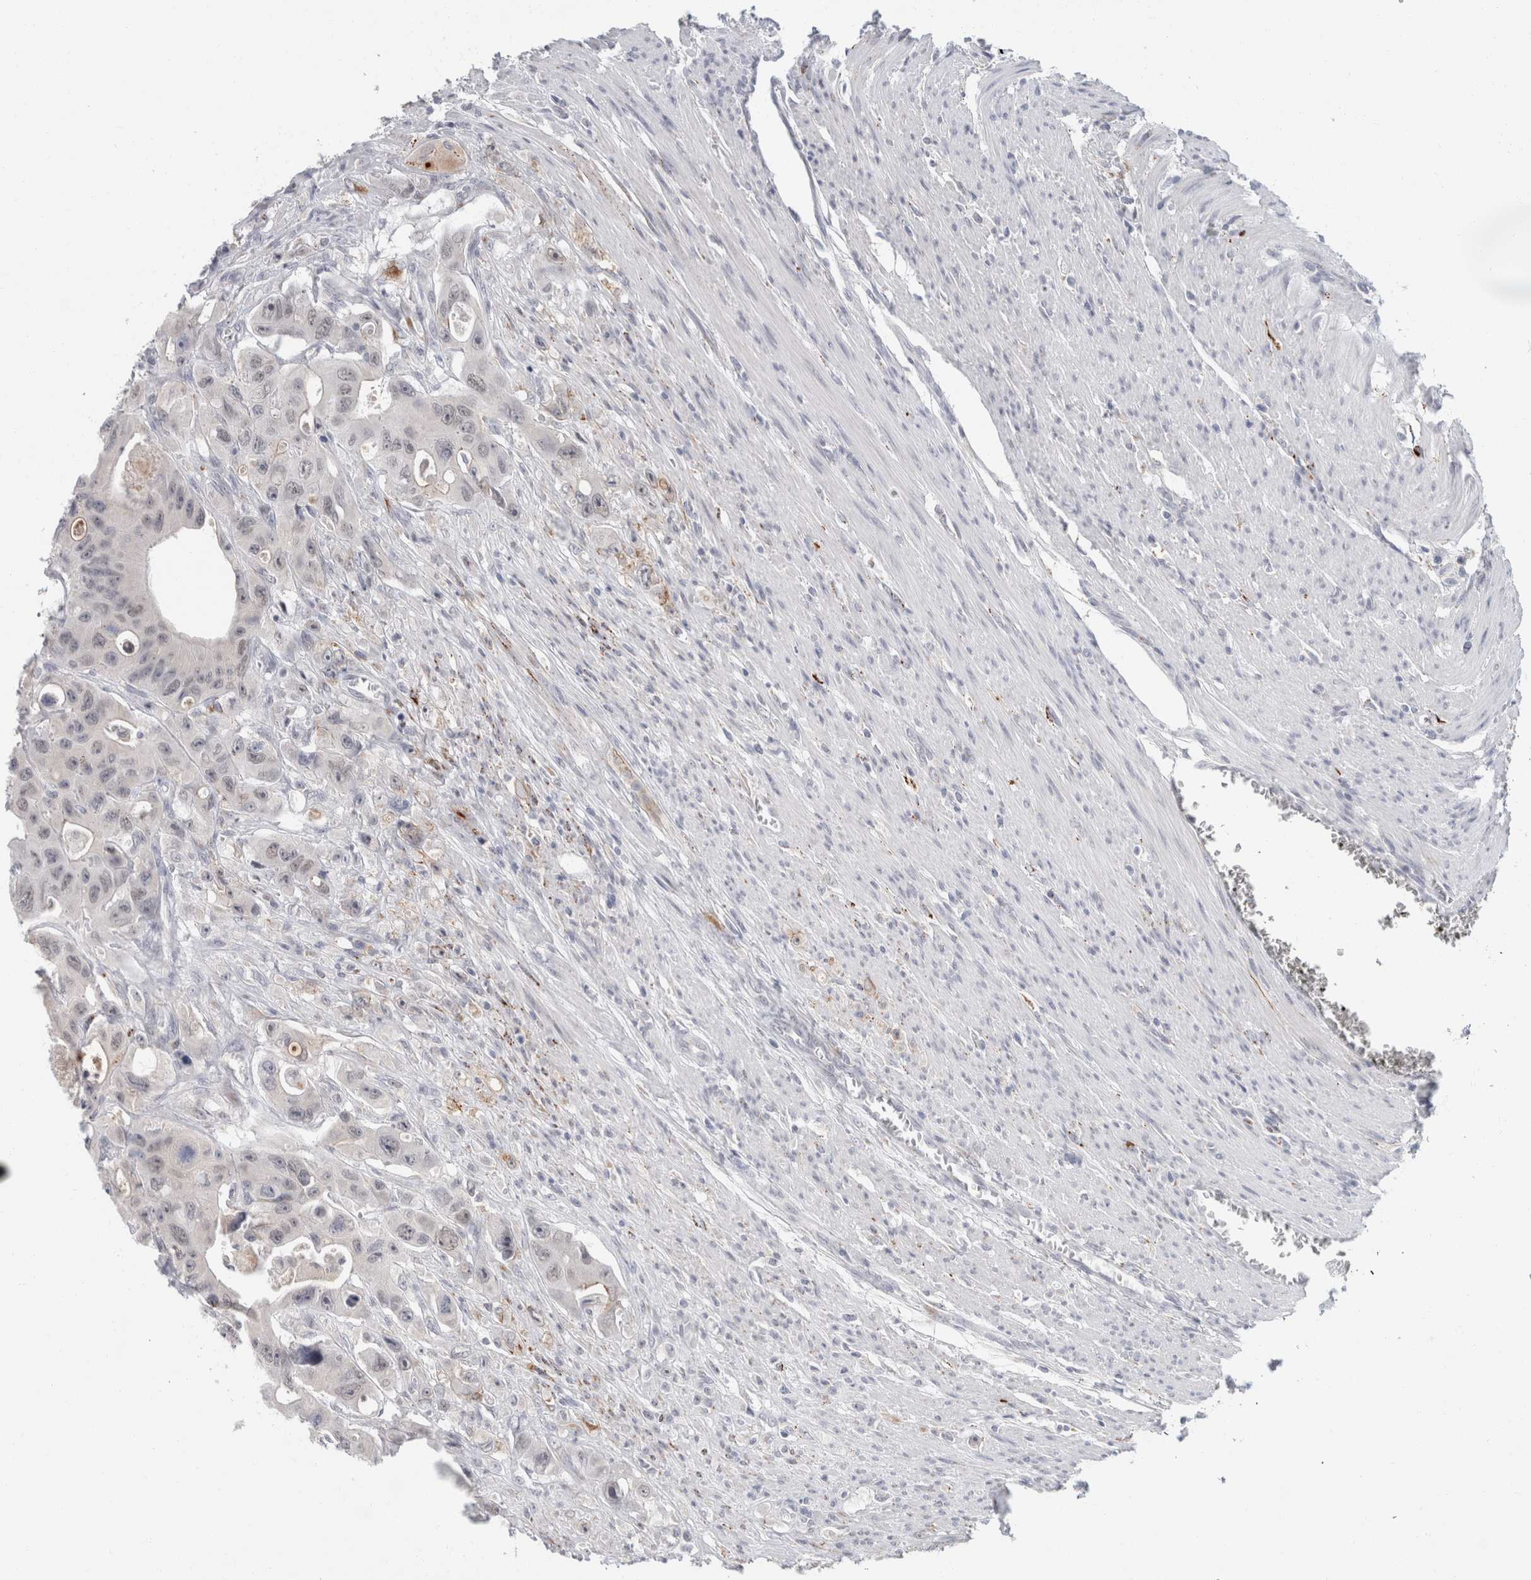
{"staining": {"intensity": "weak", "quantity": "<25%", "location": "nuclear"}, "tissue": "colorectal cancer", "cell_type": "Tumor cells", "image_type": "cancer", "snomed": [{"axis": "morphology", "description": "Adenocarcinoma, NOS"}, {"axis": "topography", "description": "Colon"}], "caption": "Tumor cells are negative for protein expression in human colorectal adenocarcinoma. (Stains: DAB (3,3'-diaminobenzidine) immunohistochemistry (IHC) with hematoxylin counter stain, Microscopy: brightfield microscopy at high magnification).", "gene": "NIPA1", "patient": {"sex": "female", "age": 46}}